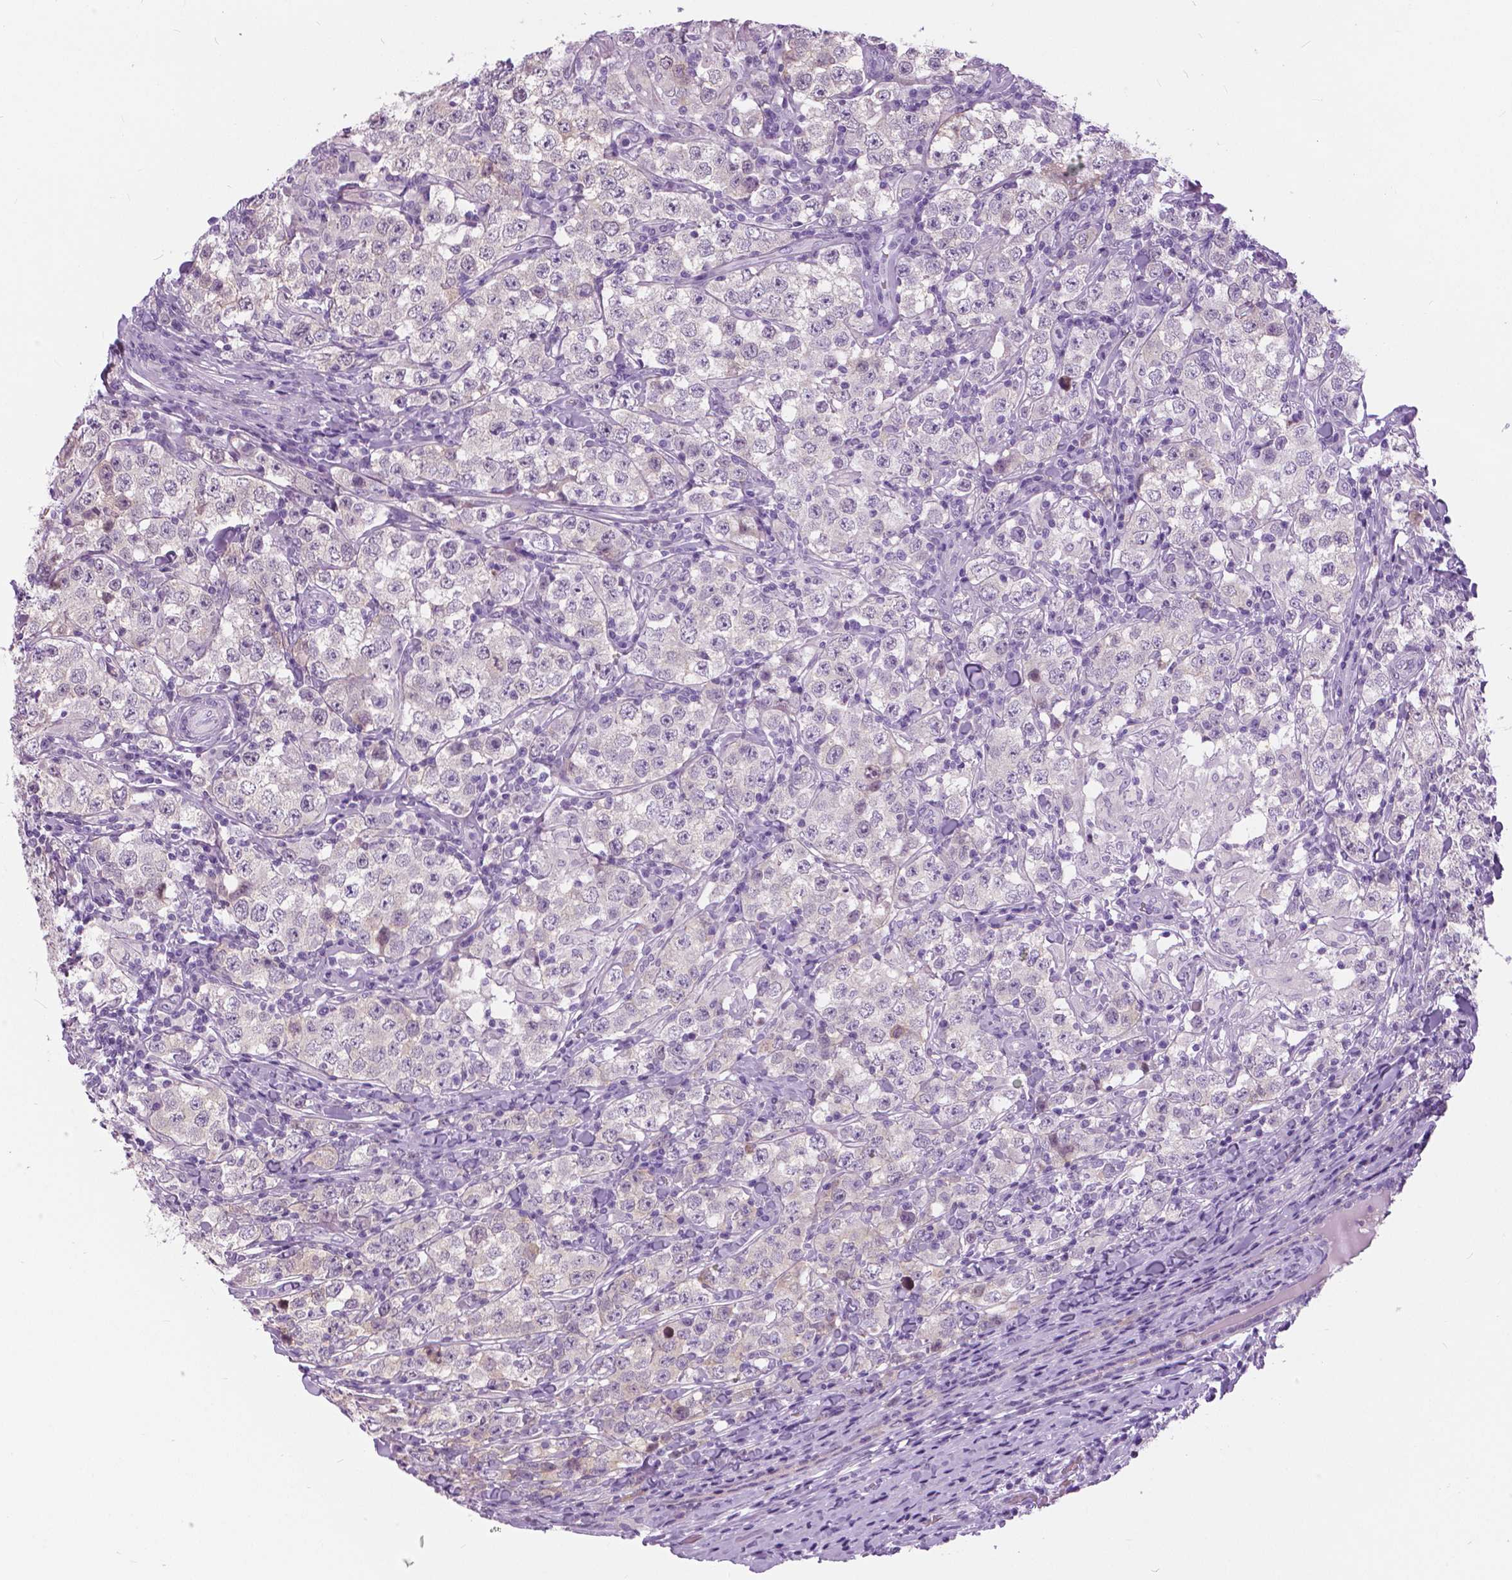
{"staining": {"intensity": "negative", "quantity": "none", "location": "none"}, "tissue": "testis cancer", "cell_type": "Tumor cells", "image_type": "cancer", "snomed": [{"axis": "morphology", "description": "Seminoma, NOS"}, {"axis": "morphology", "description": "Carcinoma, Embryonal, NOS"}, {"axis": "topography", "description": "Testis"}], "caption": "DAB (3,3'-diaminobenzidine) immunohistochemical staining of testis seminoma demonstrates no significant expression in tumor cells.", "gene": "TP53TG5", "patient": {"sex": "male", "age": 41}}